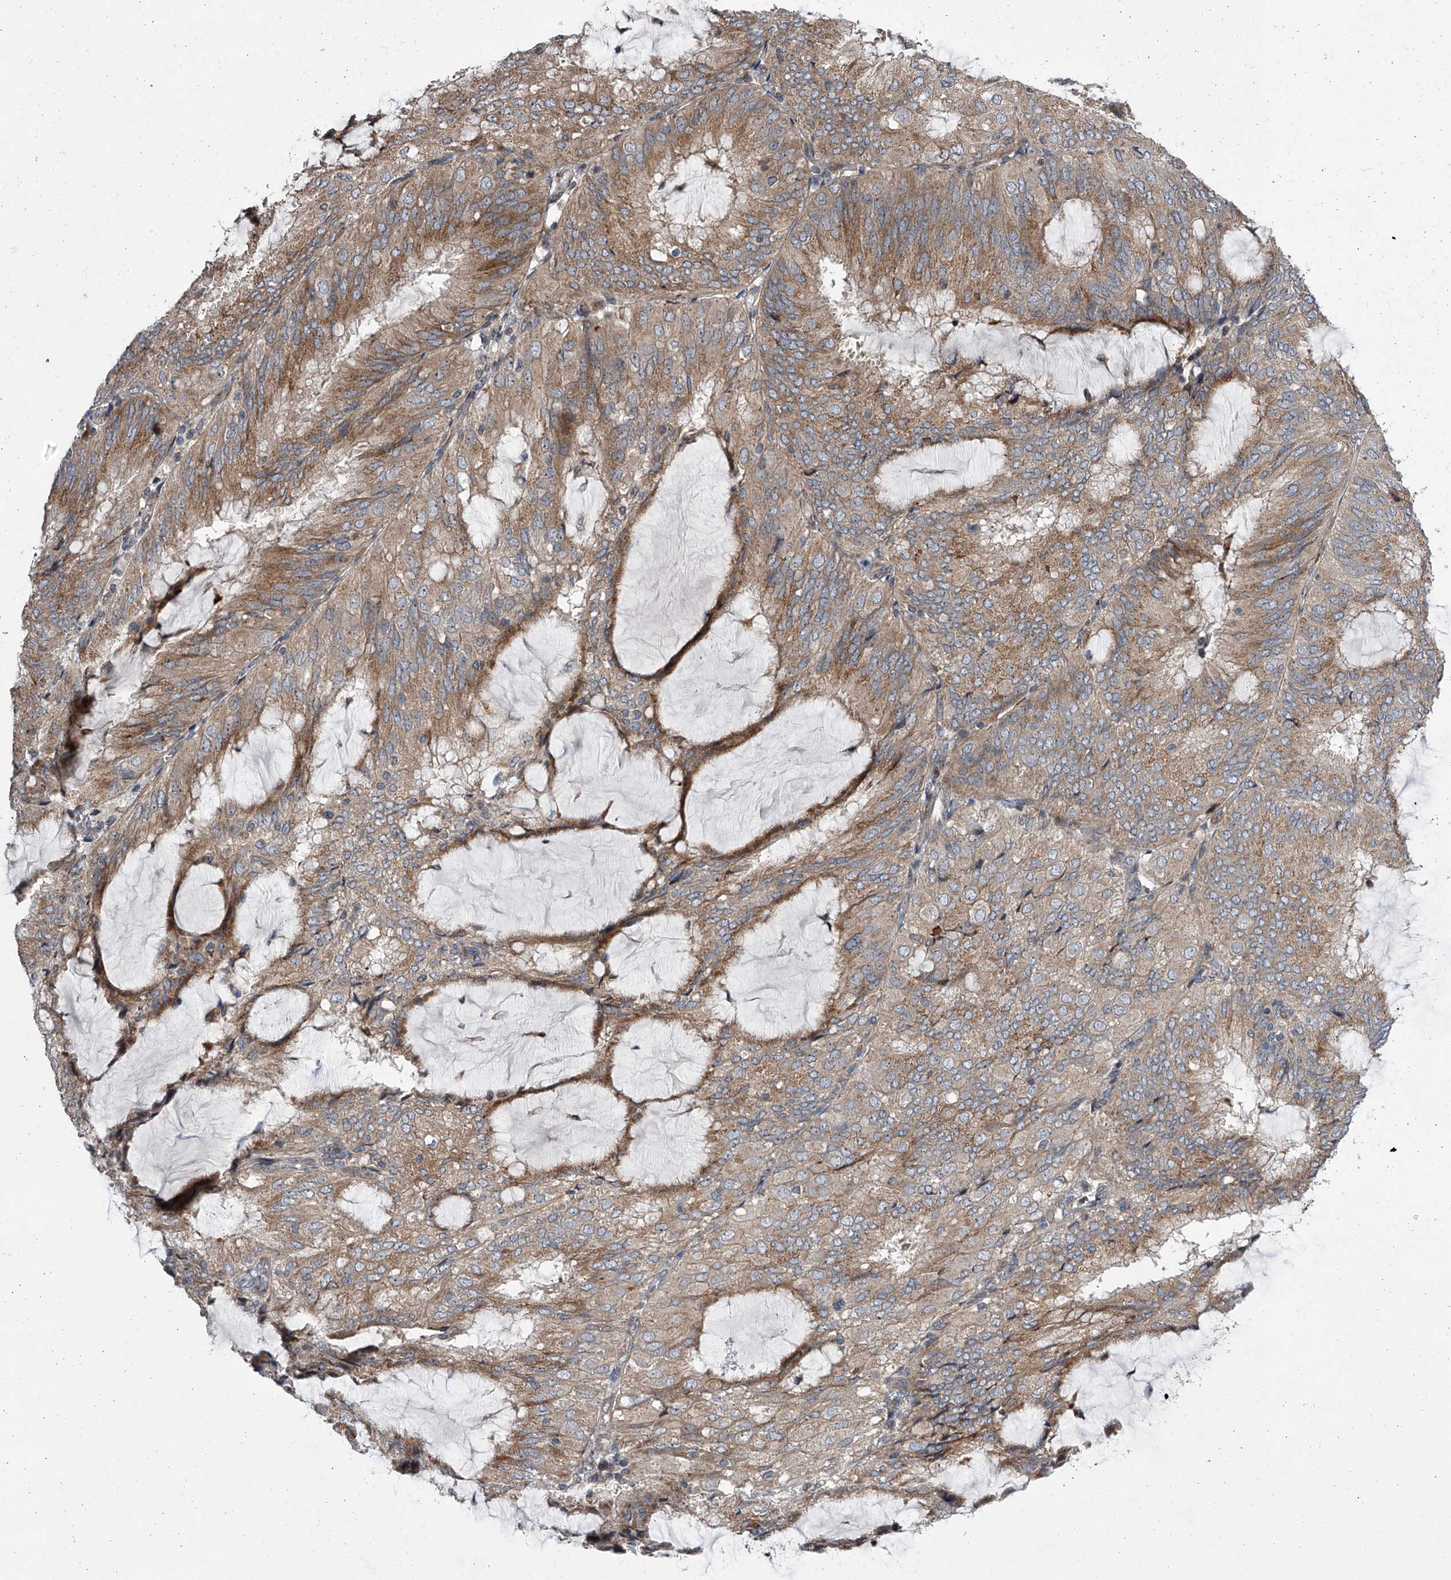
{"staining": {"intensity": "moderate", "quantity": ">75%", "location": "cytoplasmic/membranous"}, "tissue": "endometrial cancer", "cell_type": "Tumor cells", "image_type": "cancer", "snomed": [{"axis": "morphology", "description": "Adenocarcinoma, NOS"}, {"axis": "topography", "description": "Endometrium"}], "caption": "Protein expression analysis of human adenocarcinoma (endometrial) reveals moderate cytoplasmic/membranous positivity in about >75% of tumor cells.", "gene": "DLGAP2", "patient": {"sex": "female", "age": 81}}